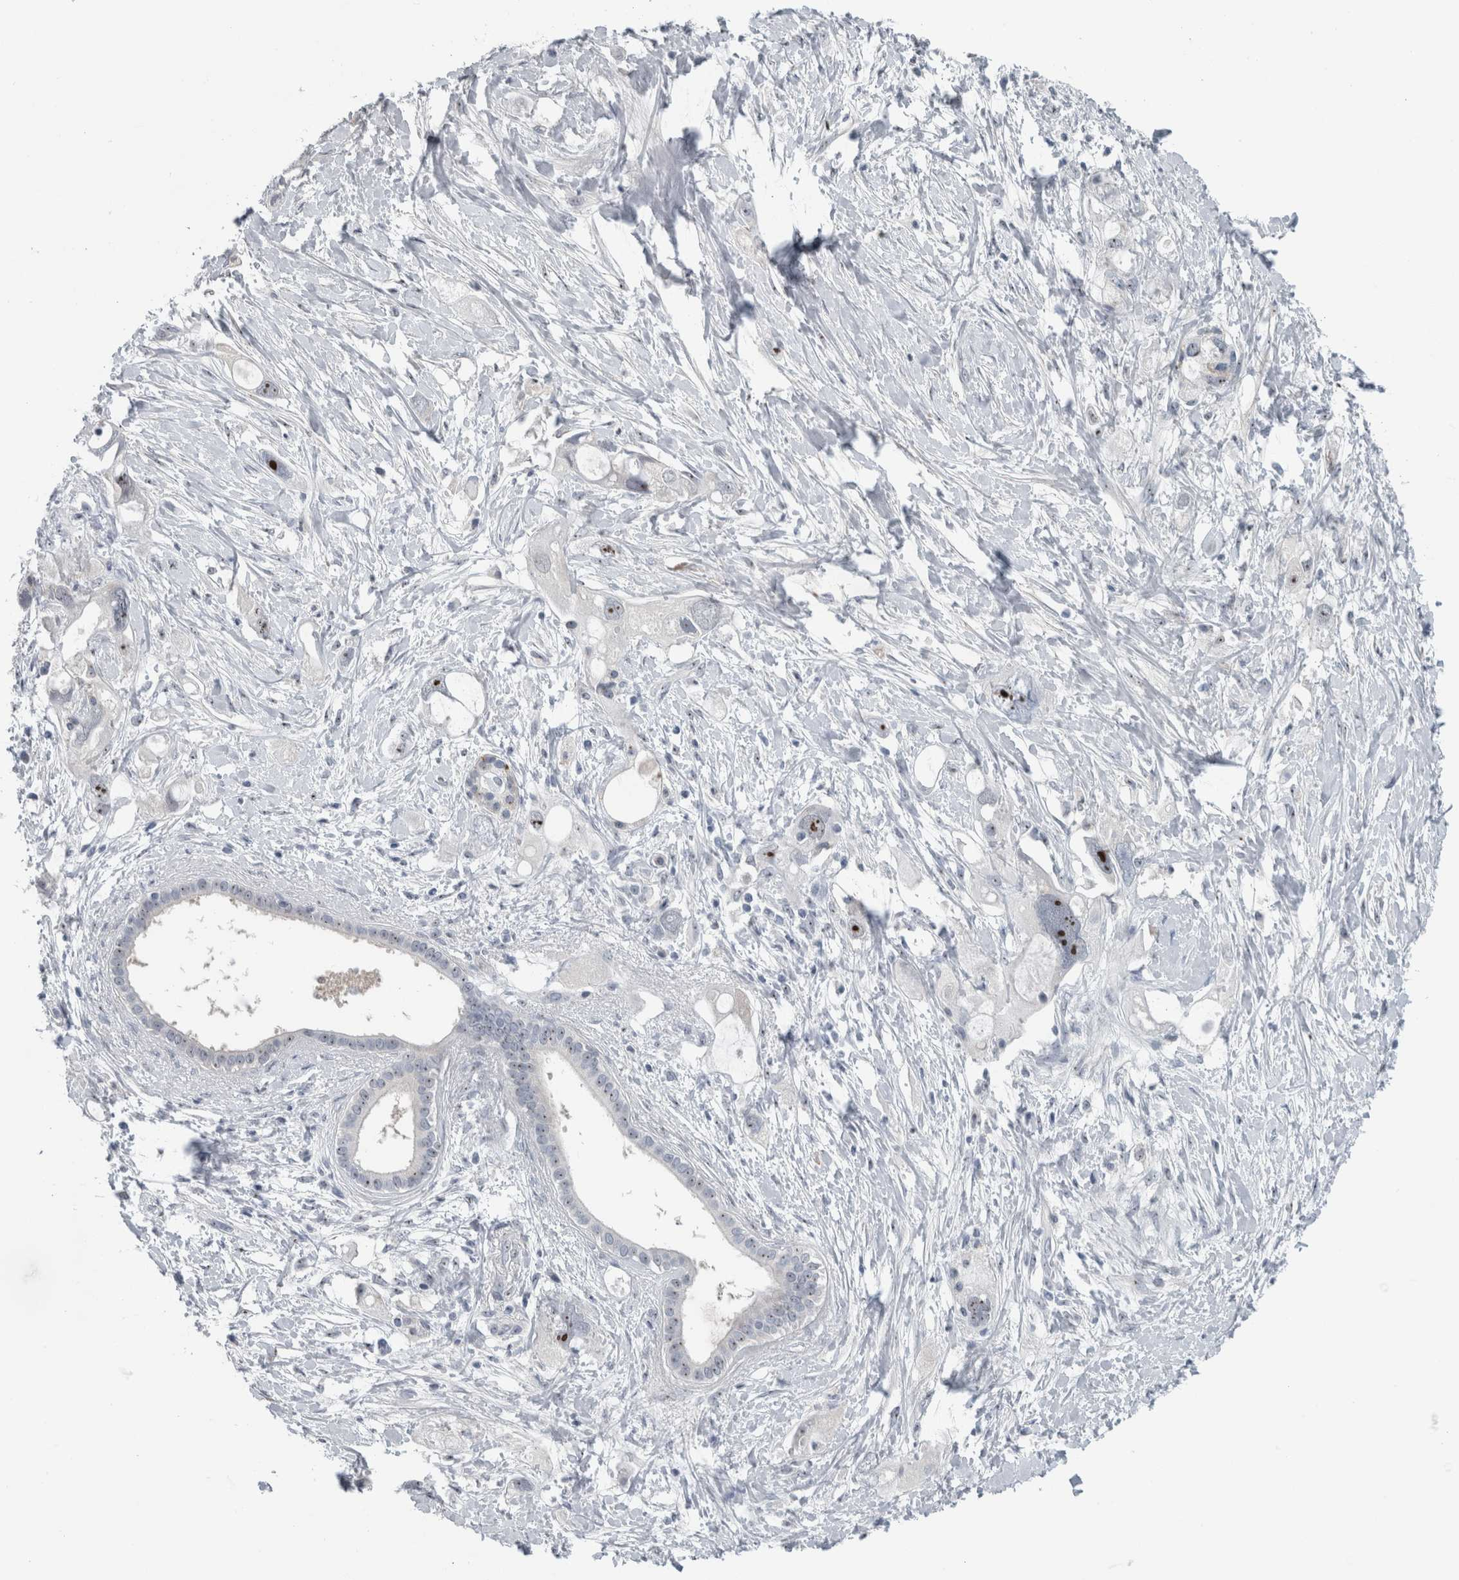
{"staining": {"intensity": "moderate", "quantity": "<25%", "location": "nuclear"}, "tissue": "pancreatic cancer", "cell_type": "Tumor cells", "image_type": "cancer", "snomed": [{"axis": "morphology", "description": "Adenocarcinoma, NOS"}, {"axis": "topography", "description": "Pancreas"}], "caption": "High-power microscopy captured an IHC histopathology image of pancreatic cancer (adenocarcinoma), revealing moderate nuclear positivity in about <25% of tumor cells.", "gene": "UTP6", "patient": {"sex": "female", "age": 56}}